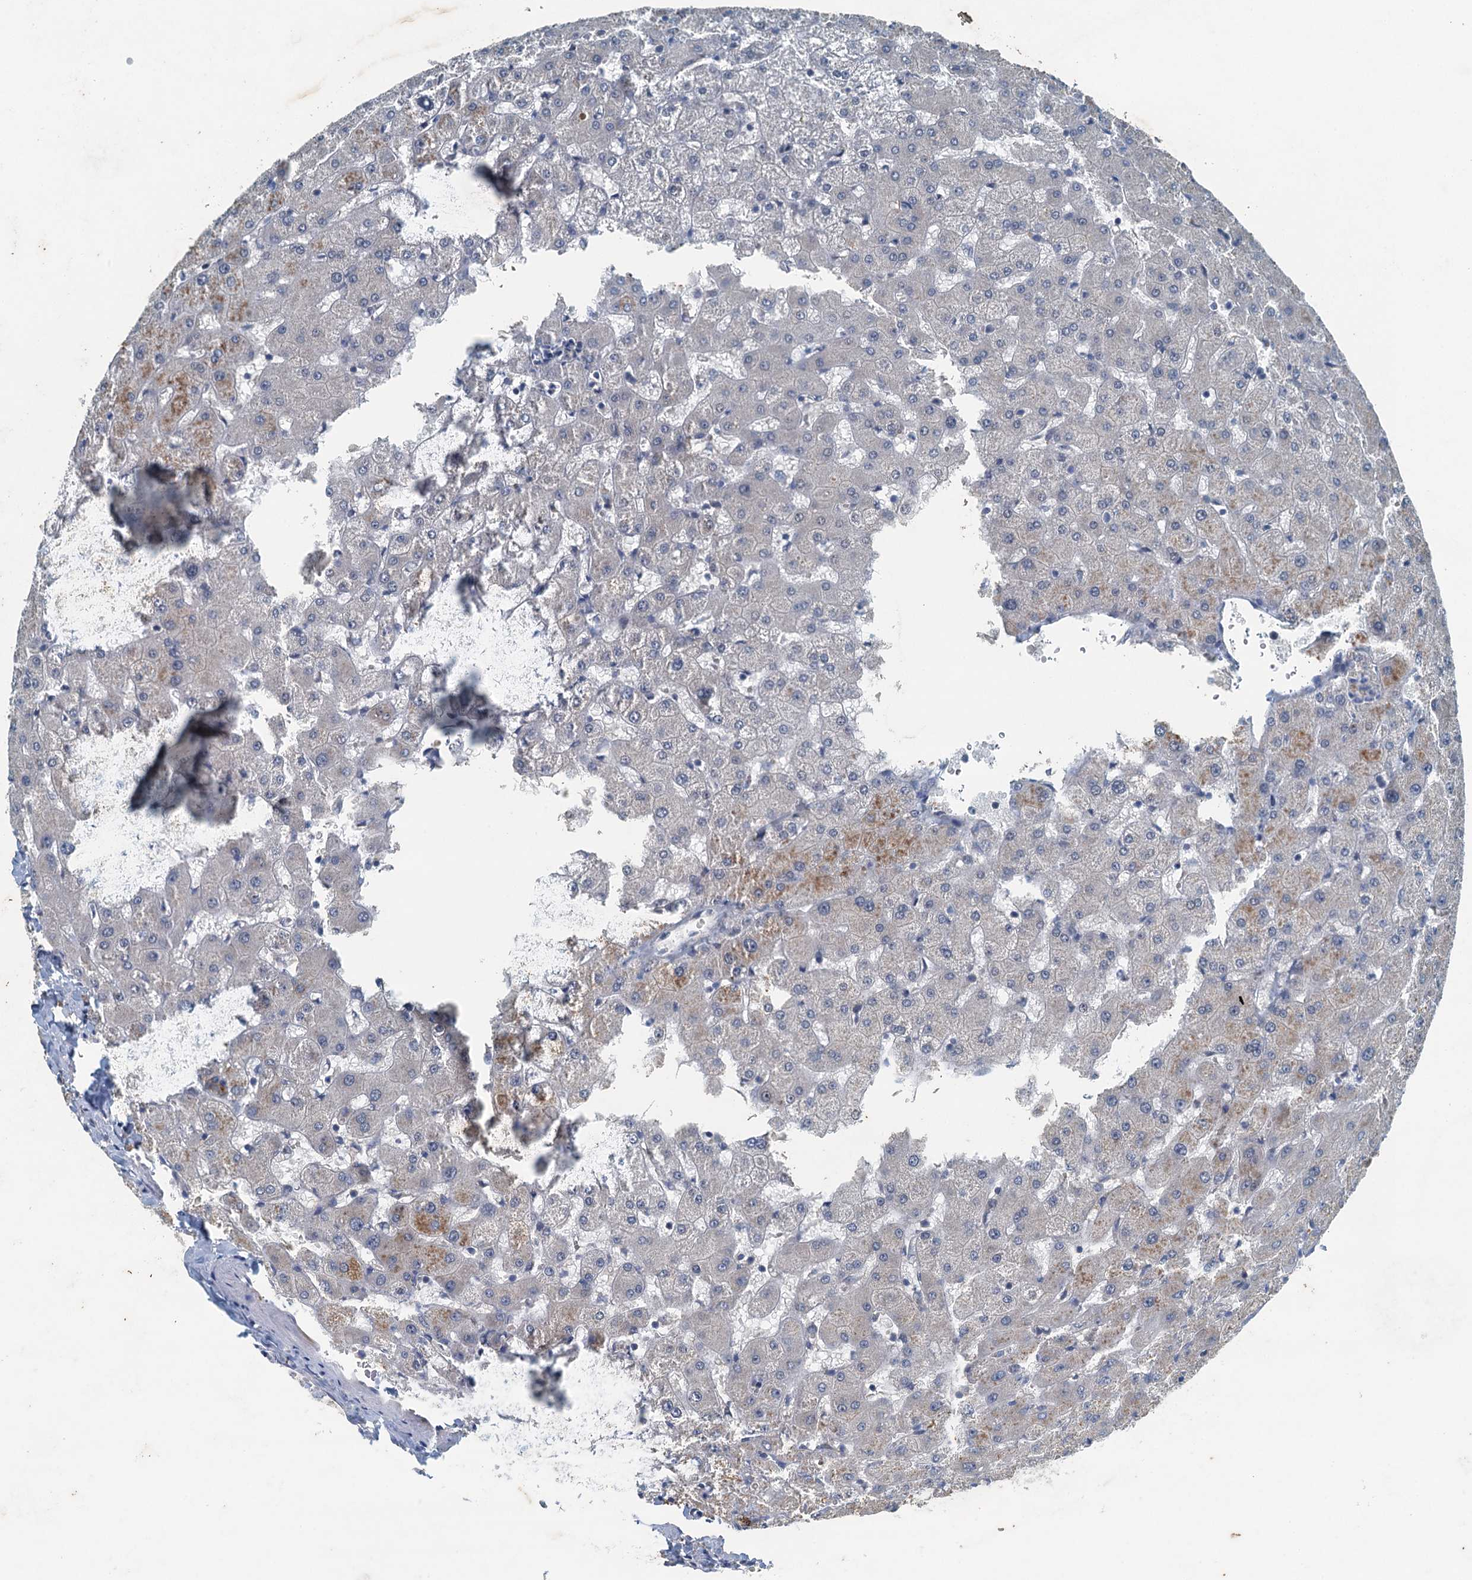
{"staining": {"intensity": "weak", "quantity": ">75%", "location": "cytoplasmic/membranous"}, "tissue": "liver", "cell_type": "Cholangiocytes", "image_type": "normal", "snomed": [{"axis": "morphology", "description": "Normal tissue, NOS"}, {"axis": "topography", "description": "Liver"}], "caption": "Cholangiocytes exhibit low levels of weak cytoplasmic/membranous staining in approximately >75% of cells in benign liver.", "gene": "CBLIF", "patient": {"sex": "female", "age": 63}}